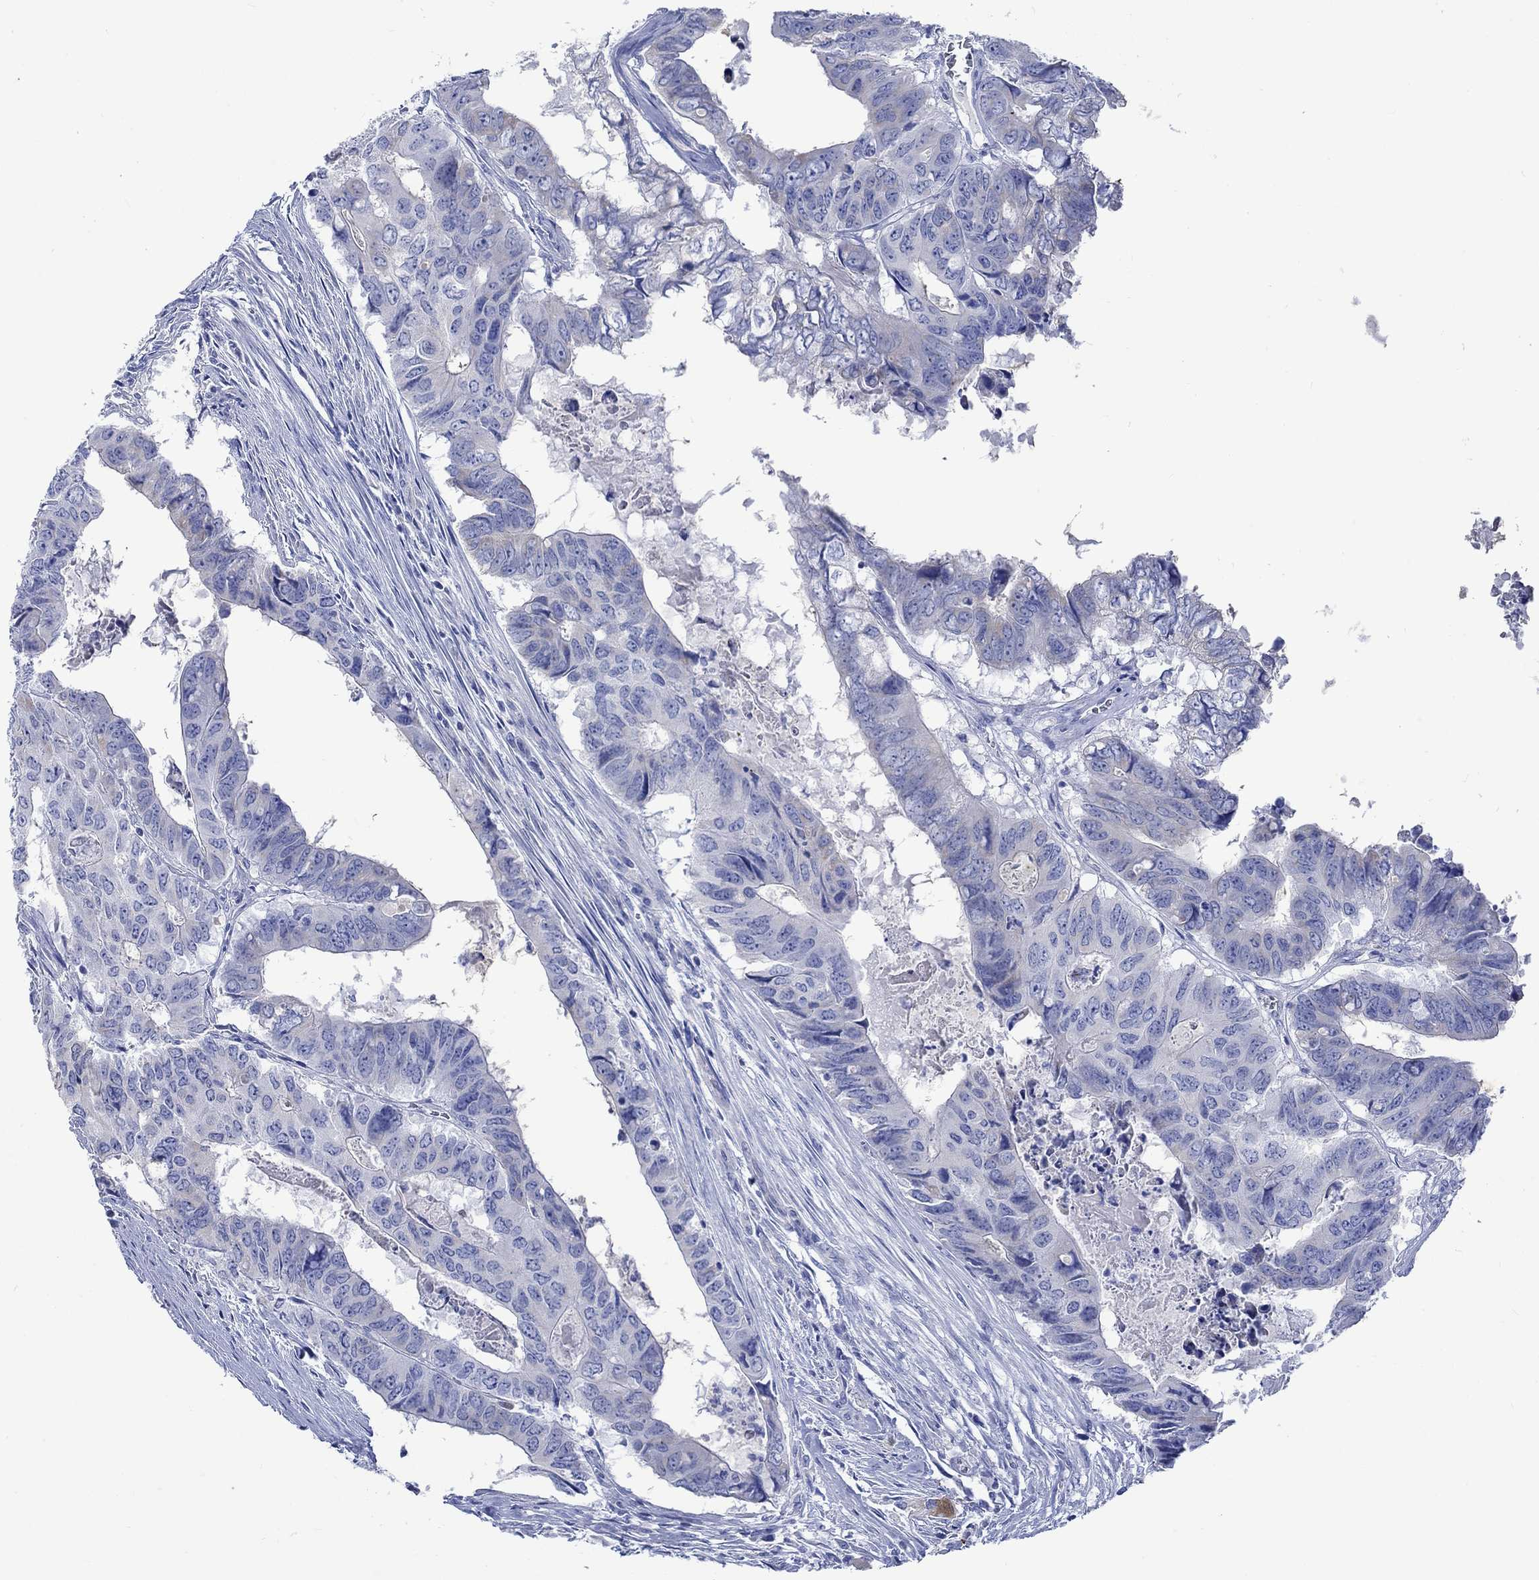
{"staining": {"intensity": "negative", "quantity": "none", "location": "none"}, "tissue": "colorectal cancer", "cell_type": "Tumor cells", "image_type": "cancer", "snomed": [{"axis": "morphology", "description": "Adenocarcinoma, NOS"}, {"axis": "topography", "description": "Colon"}], "caption": "High magnification brightfield microscopy of colorectal cancer (adenocarcinoma) stained with DAB (3,3'-diaminobenzidine) (brown) and counterstained with hematoxylin (blue): tumor cells show no significant positivity.", "gene": "CPLX2", "patient": {"sex": "male", "age": 79}}